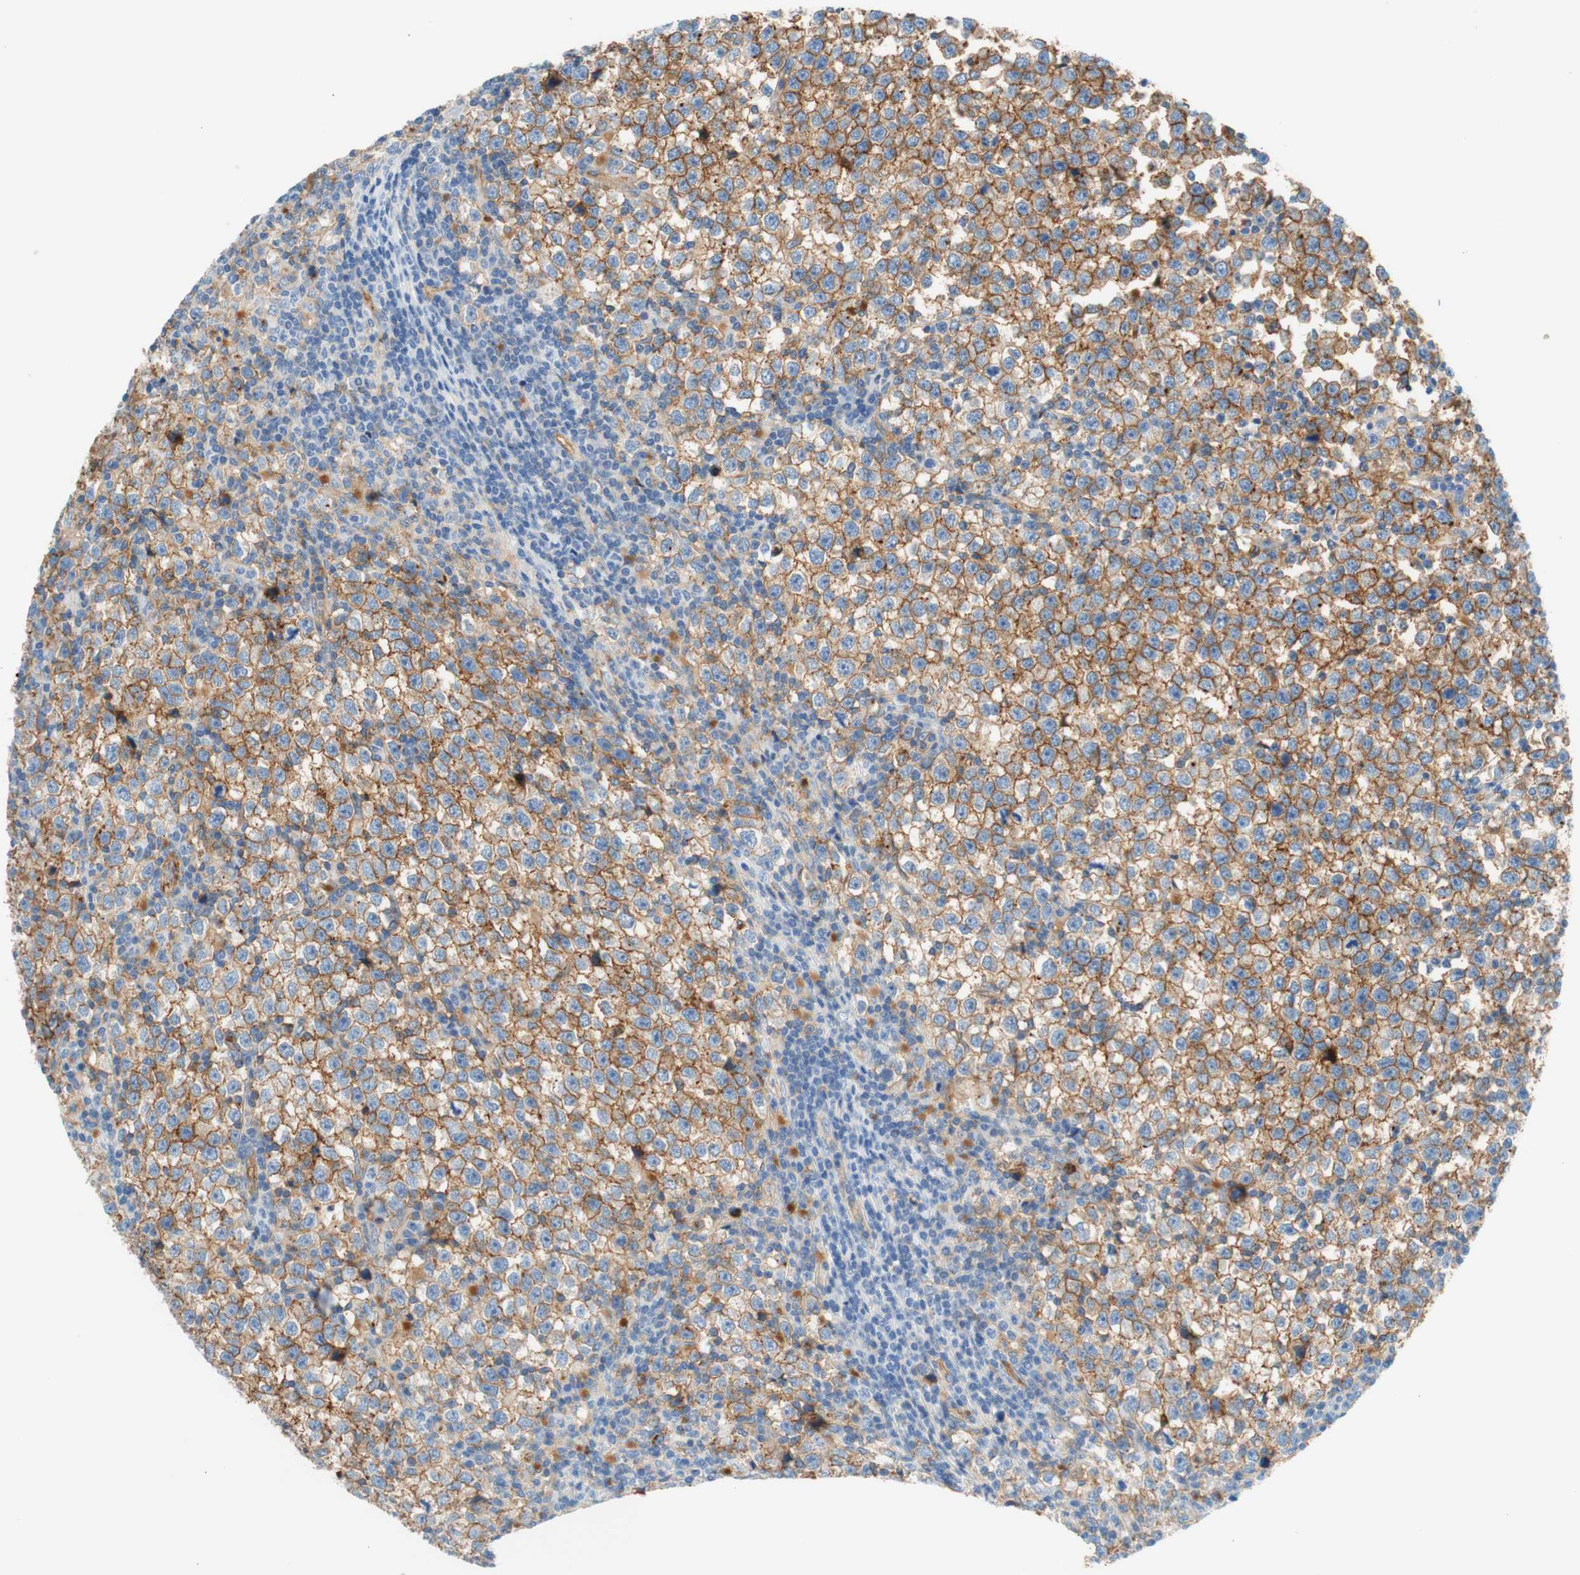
{"staining": {"intensity": "moderate", "quantity": ">75%", "location": "cytoplasmic/membranous"}, "tissue": "testis cancer", "cell_type": "Tumor cells", "image_type": "cancer", "snomed": [{"axis": "morphology", "description": "Seminoma, NOS"}, {"axis": "topography", "description": "Testis"}], "caption": "Approximately >75% of tumor cells in testis cancer (seminoma) show moderate cytoplasmic/membranous protein staining as visualized by brown immunohistochemical staining.", "gene": "STOM", "patient": {"sex": "male", "age": 43}}